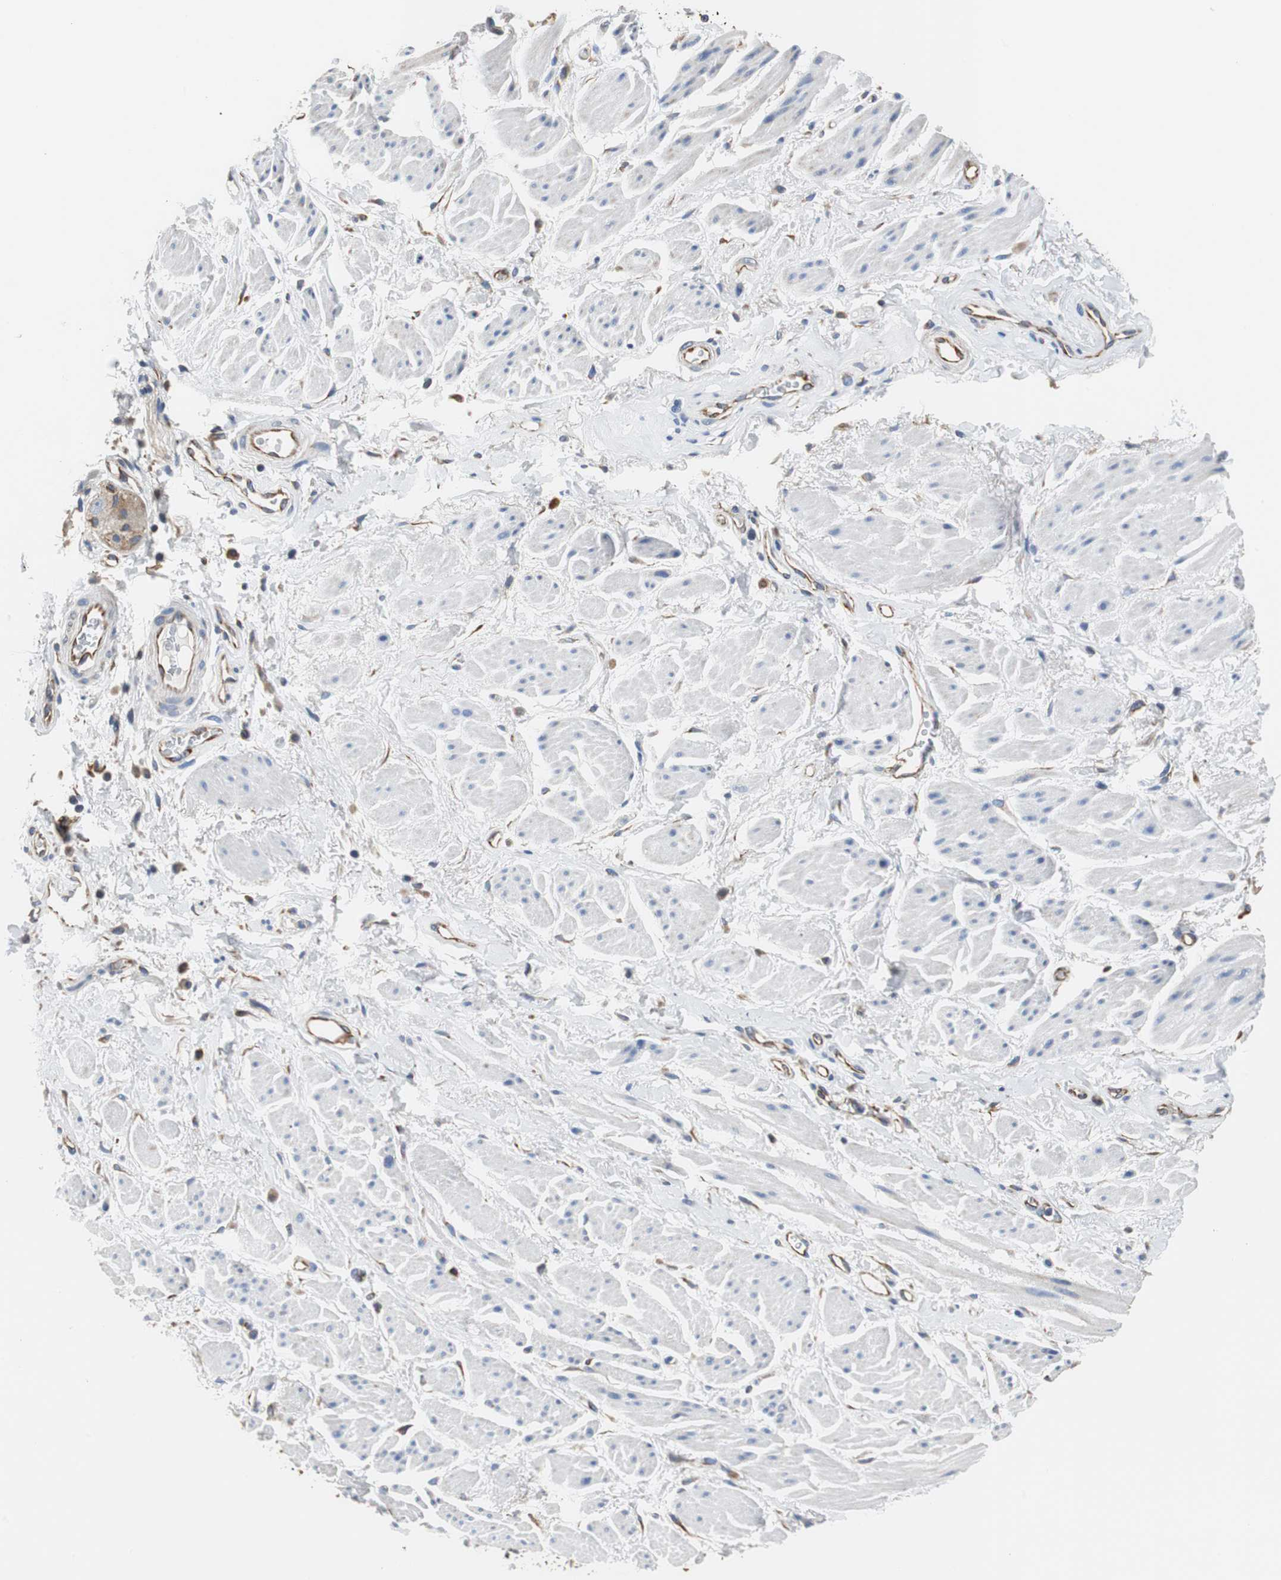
{"staining": {"intensity": "moderate", "quantity": ">75%", "location": "cytoplasmic/membranous"}, "tissue": "adipose tissue", "cell_type": "Adipocytes", "image_type": "normal", "snomed": [{"axis": "morphology", "description": "Normal tissue, NOS"}, {"axis": "topography", "description": "Soft tissue"}, {"axis": "topography", "description": "Peripheral nerve tissue"}], "caption": "IHC staining of normal adipose tissue, which demonstrates medium levels of moderate cytoplasmic/membranous expression in about >75% of adipocytes indicating moderate cytoplasmic/membranous protein positivity. The staining was performed using DAB (3,3'-diaminobenzidine) (brown) for protein detection and nuclei were counterstained in hematoxylin (blue).", "gene": "PCK1", "patient": {"sex": "female", "age": 71}}